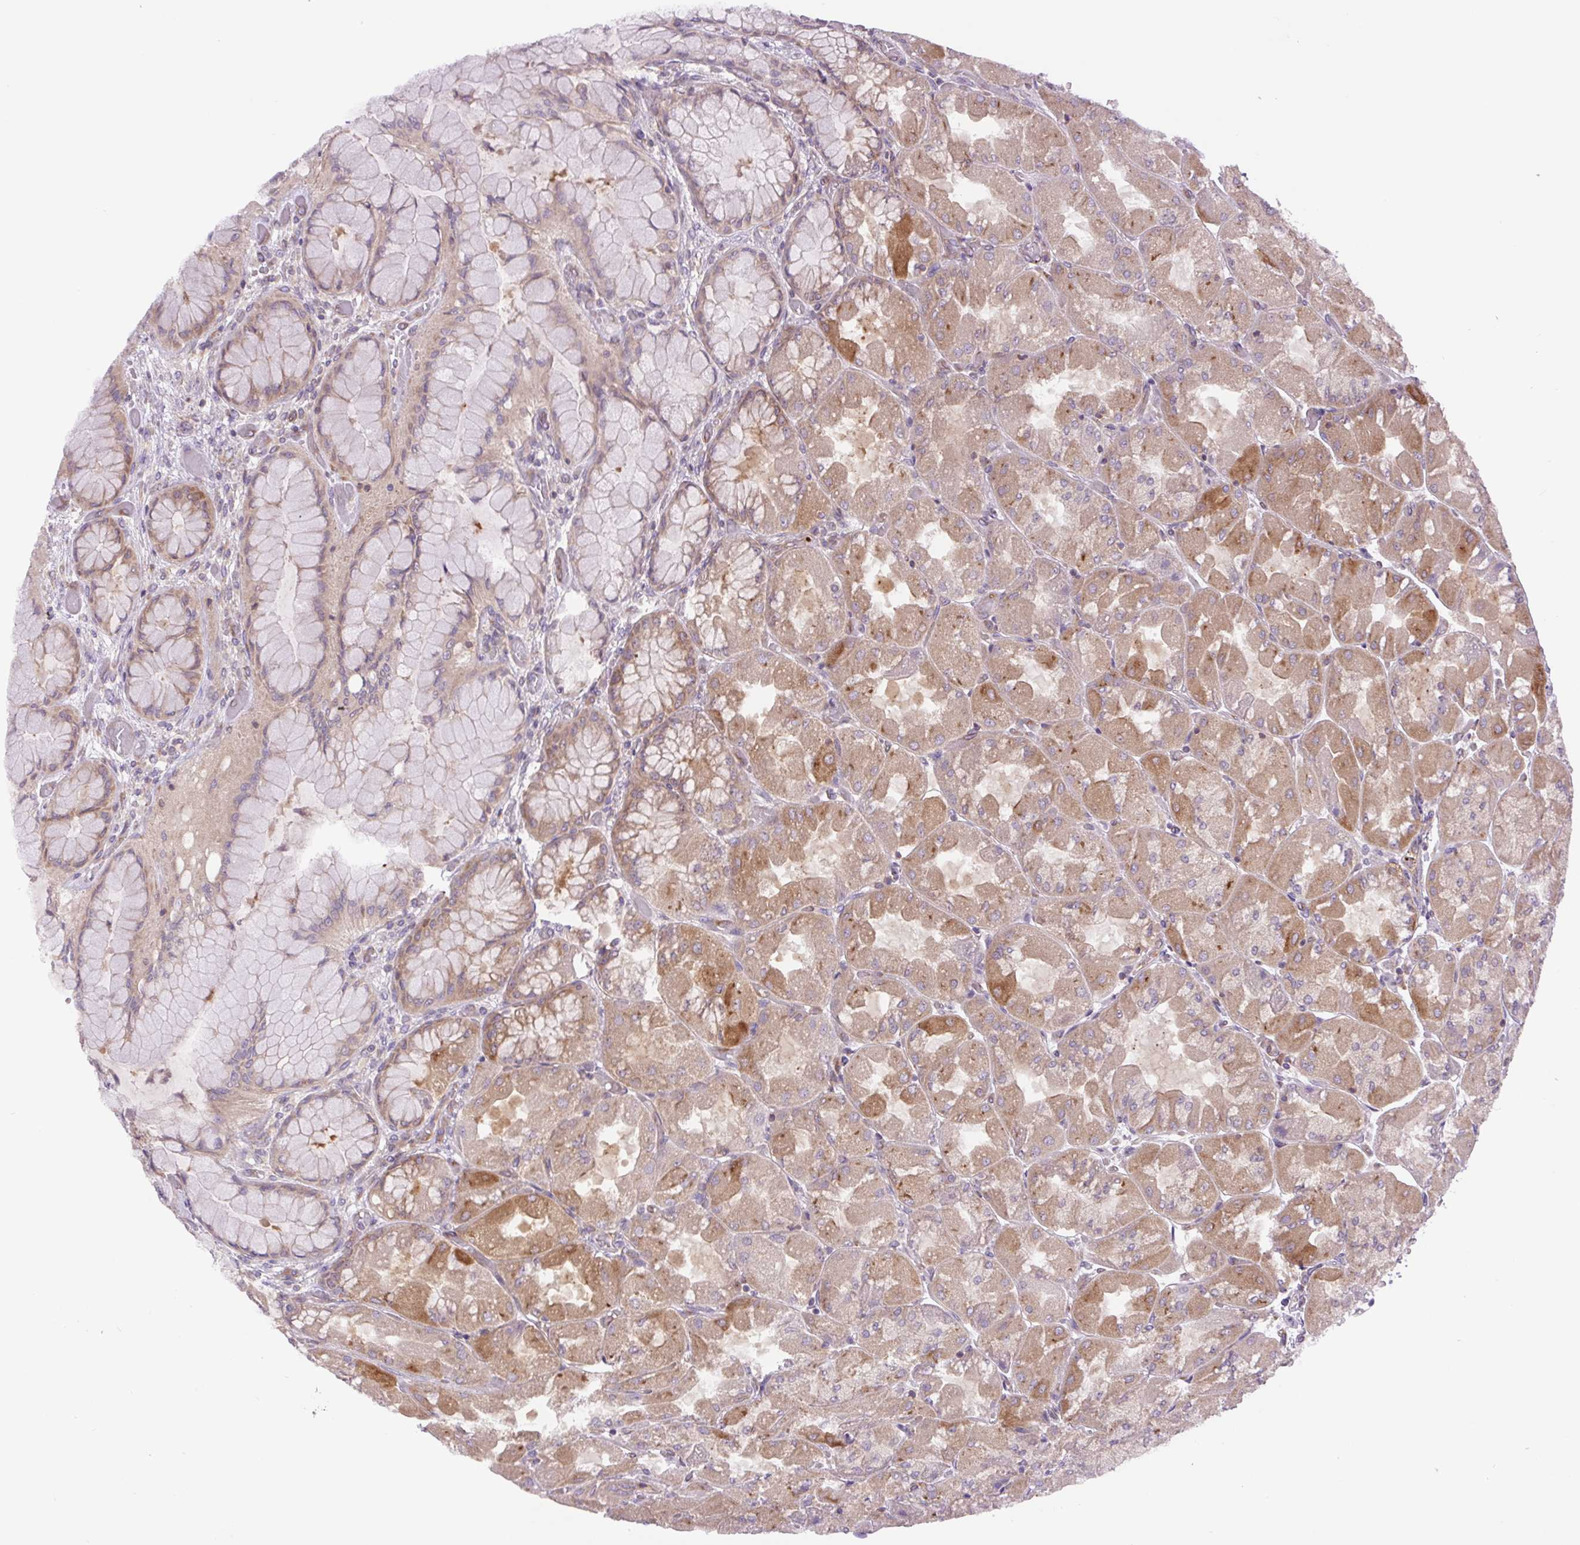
{"staining": {"intensity": "moderate", "quantity": ">75%", "location": "cytoplasmic/membranous"}, "tissue": "stomach", "cell_type": "Glandular cells", "image_type": "normal", "snomed": [{"axis": "morphology", "description": "Normal tissue, NOS"}, {"axis": "topography", "description": "Stomach"}], "caption": "Immunohistochemical staining of unremarkable human stomach demonstrates moderate cytoplasmic/membranous protein expression in about >75% of glandular cells.", "gene": "MINK1", "patient": {"sex": "female", "age": 61}}